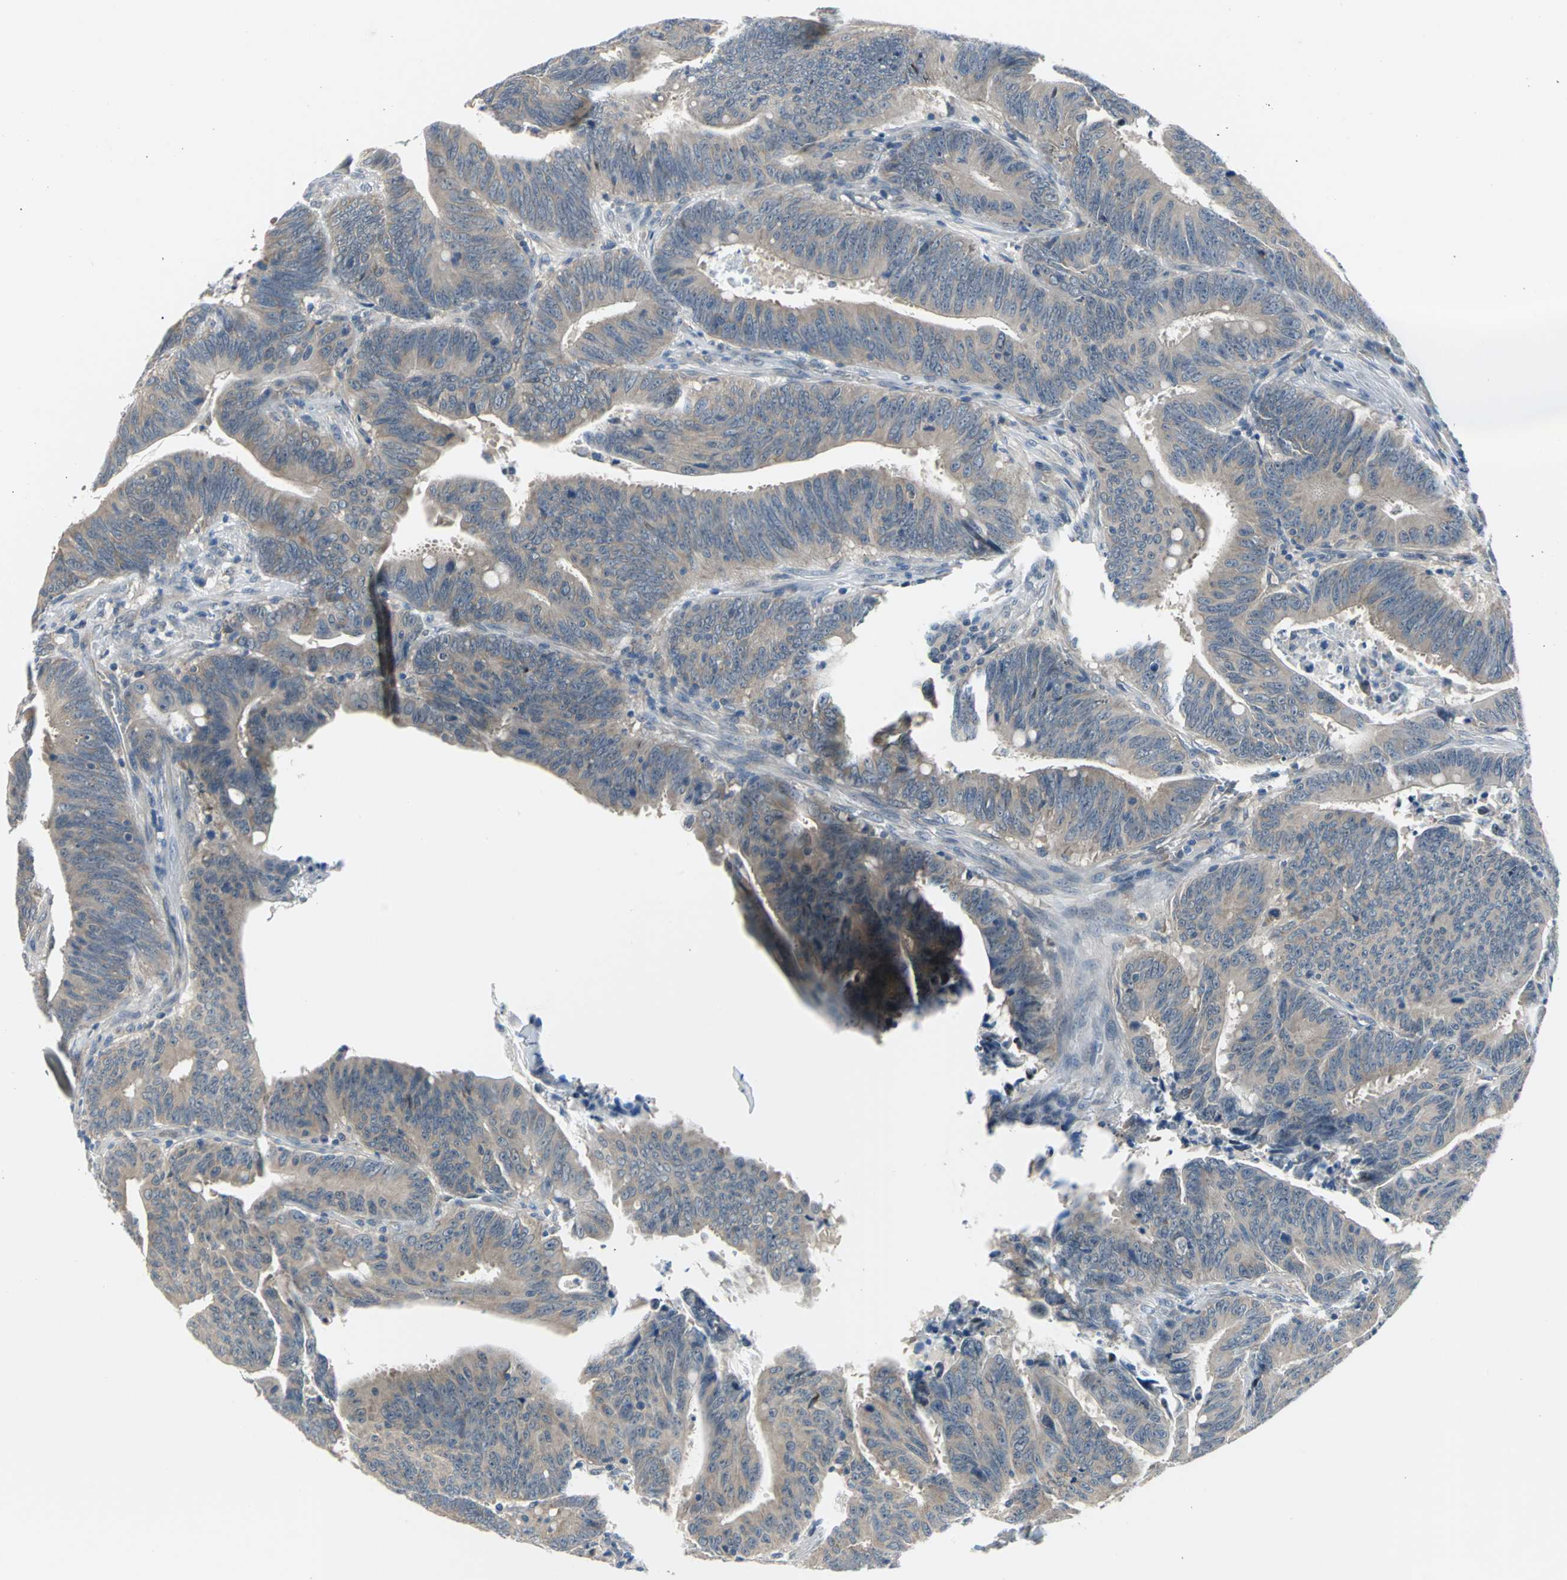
{"staining": {"intensity": "weak", "quantity": ">75%", "location": "cytoplasmic/membranous"}, "tissue": "colorectal cancer", "cell_type": "Tumor cells", "image_type": "cancer", "snomed": [{"axis": "morphology", "description": "Adenocarcinoma, NOS"}, {"axis": "topography", "description": "Colon"}], "caption": "Protein staining exhibits weak cytoplasmic/membranous positivity in approximately >75% of tumor cells in adenocarcinoma (colorectal). Immunohistochemistry stains the protein of interest in brown and the nuclei are stained blue.", "gene": "ZNF415", "patient": {"sex": "male", "age": 45}}